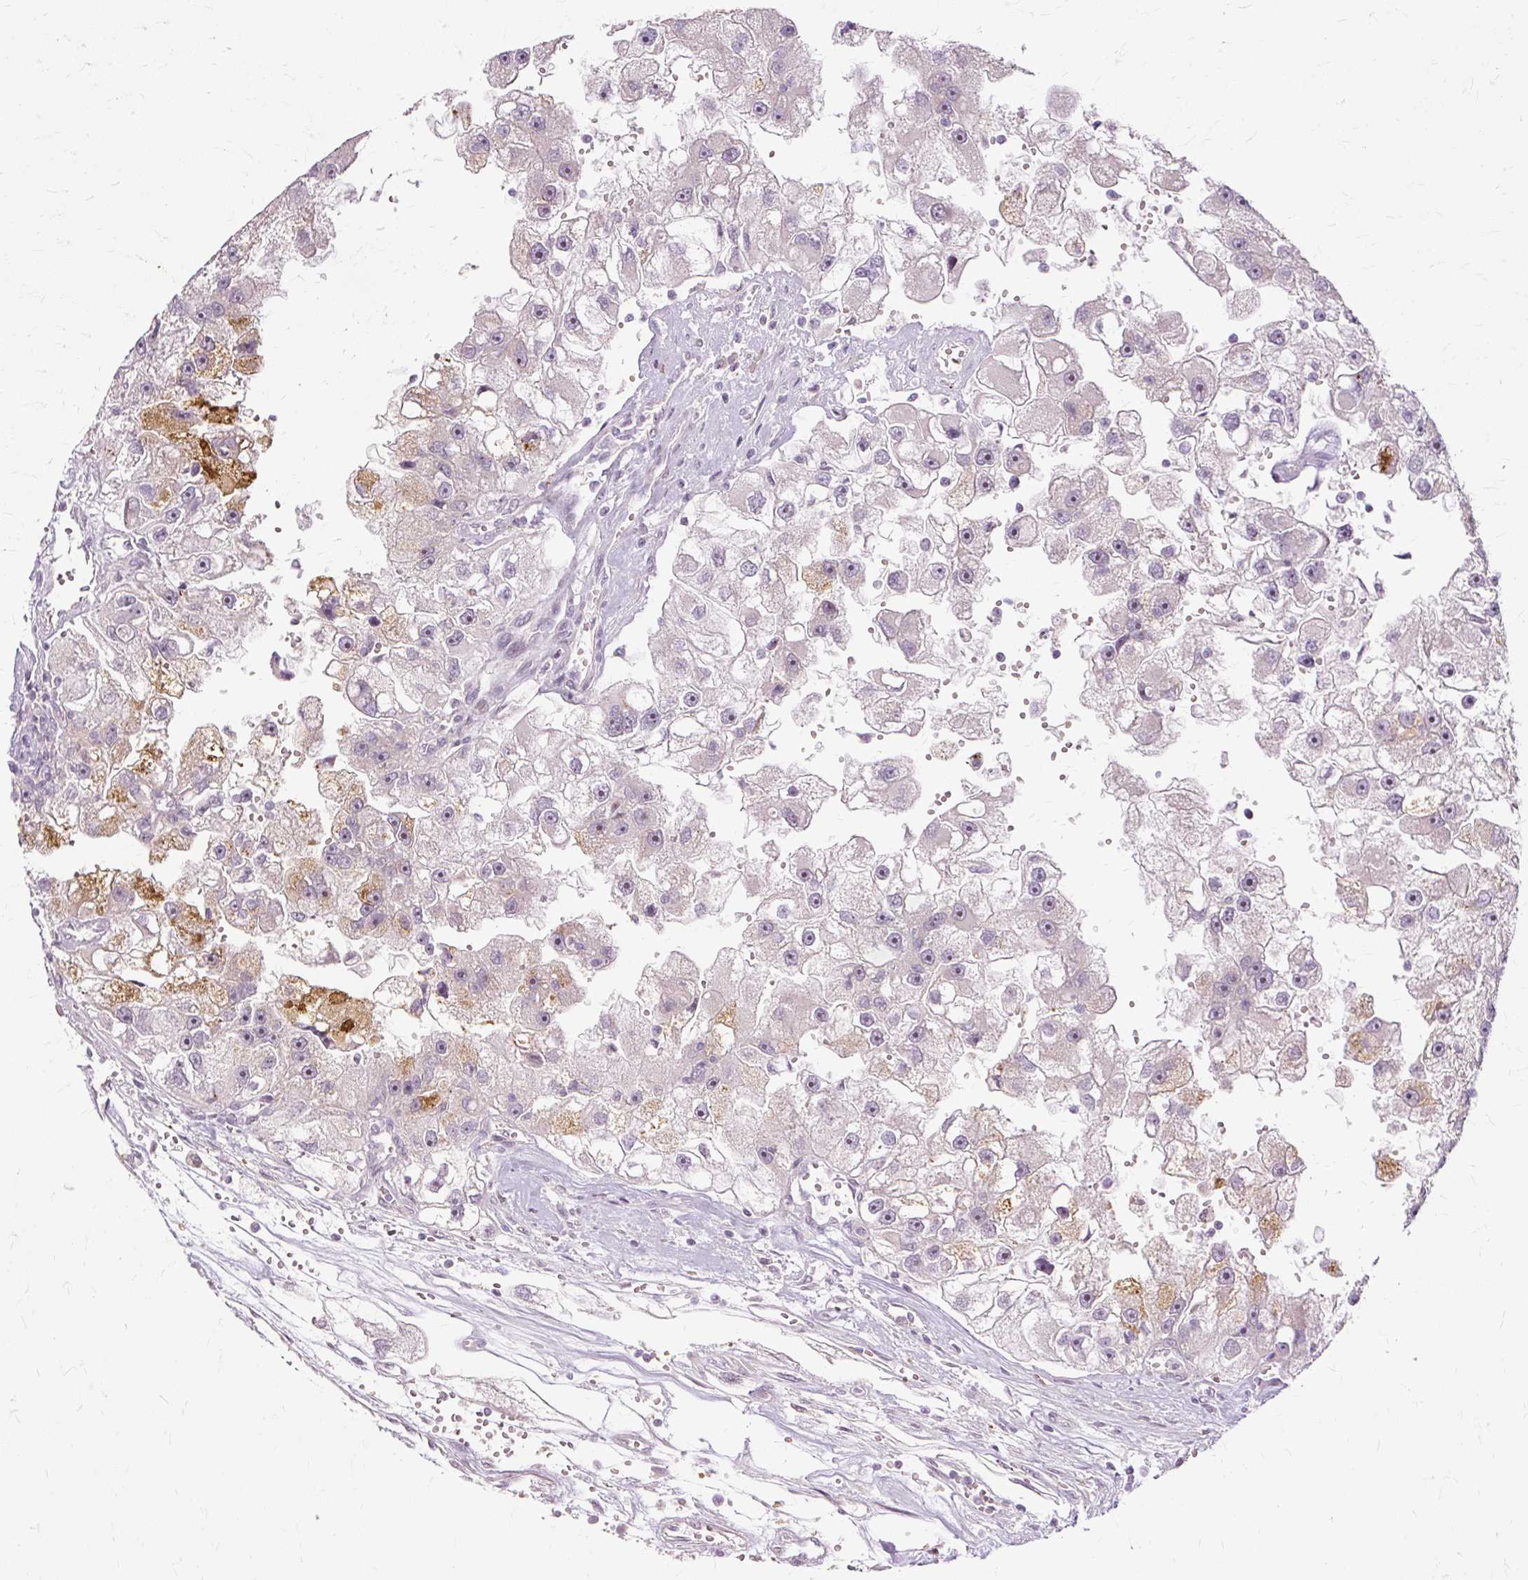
{"staining": {"intensity": "moderate", "quantity": "<25%", "location": "cytoplasmic/membranous,nuclear"}, "tissue": "renal cancer", "cell_type": "Tumor cells", "image_type": "cancer", "snomed": [{"axis": "morphology", "description": "Adenocarcinoma, NOS"}, {"axis": "topography", "description": "Kidney"}], "caption": "Brown immunohistochemical staining in renal cancer (adenocarcinoma) displays moderate cytoplasmic/membranous and nuclear expression in approximately <25% of tumor cells. (IHC, brightfield microscopy, high magnification).", "gene": "MMACHC", "patient": {"sex": "male", "age": 63}}